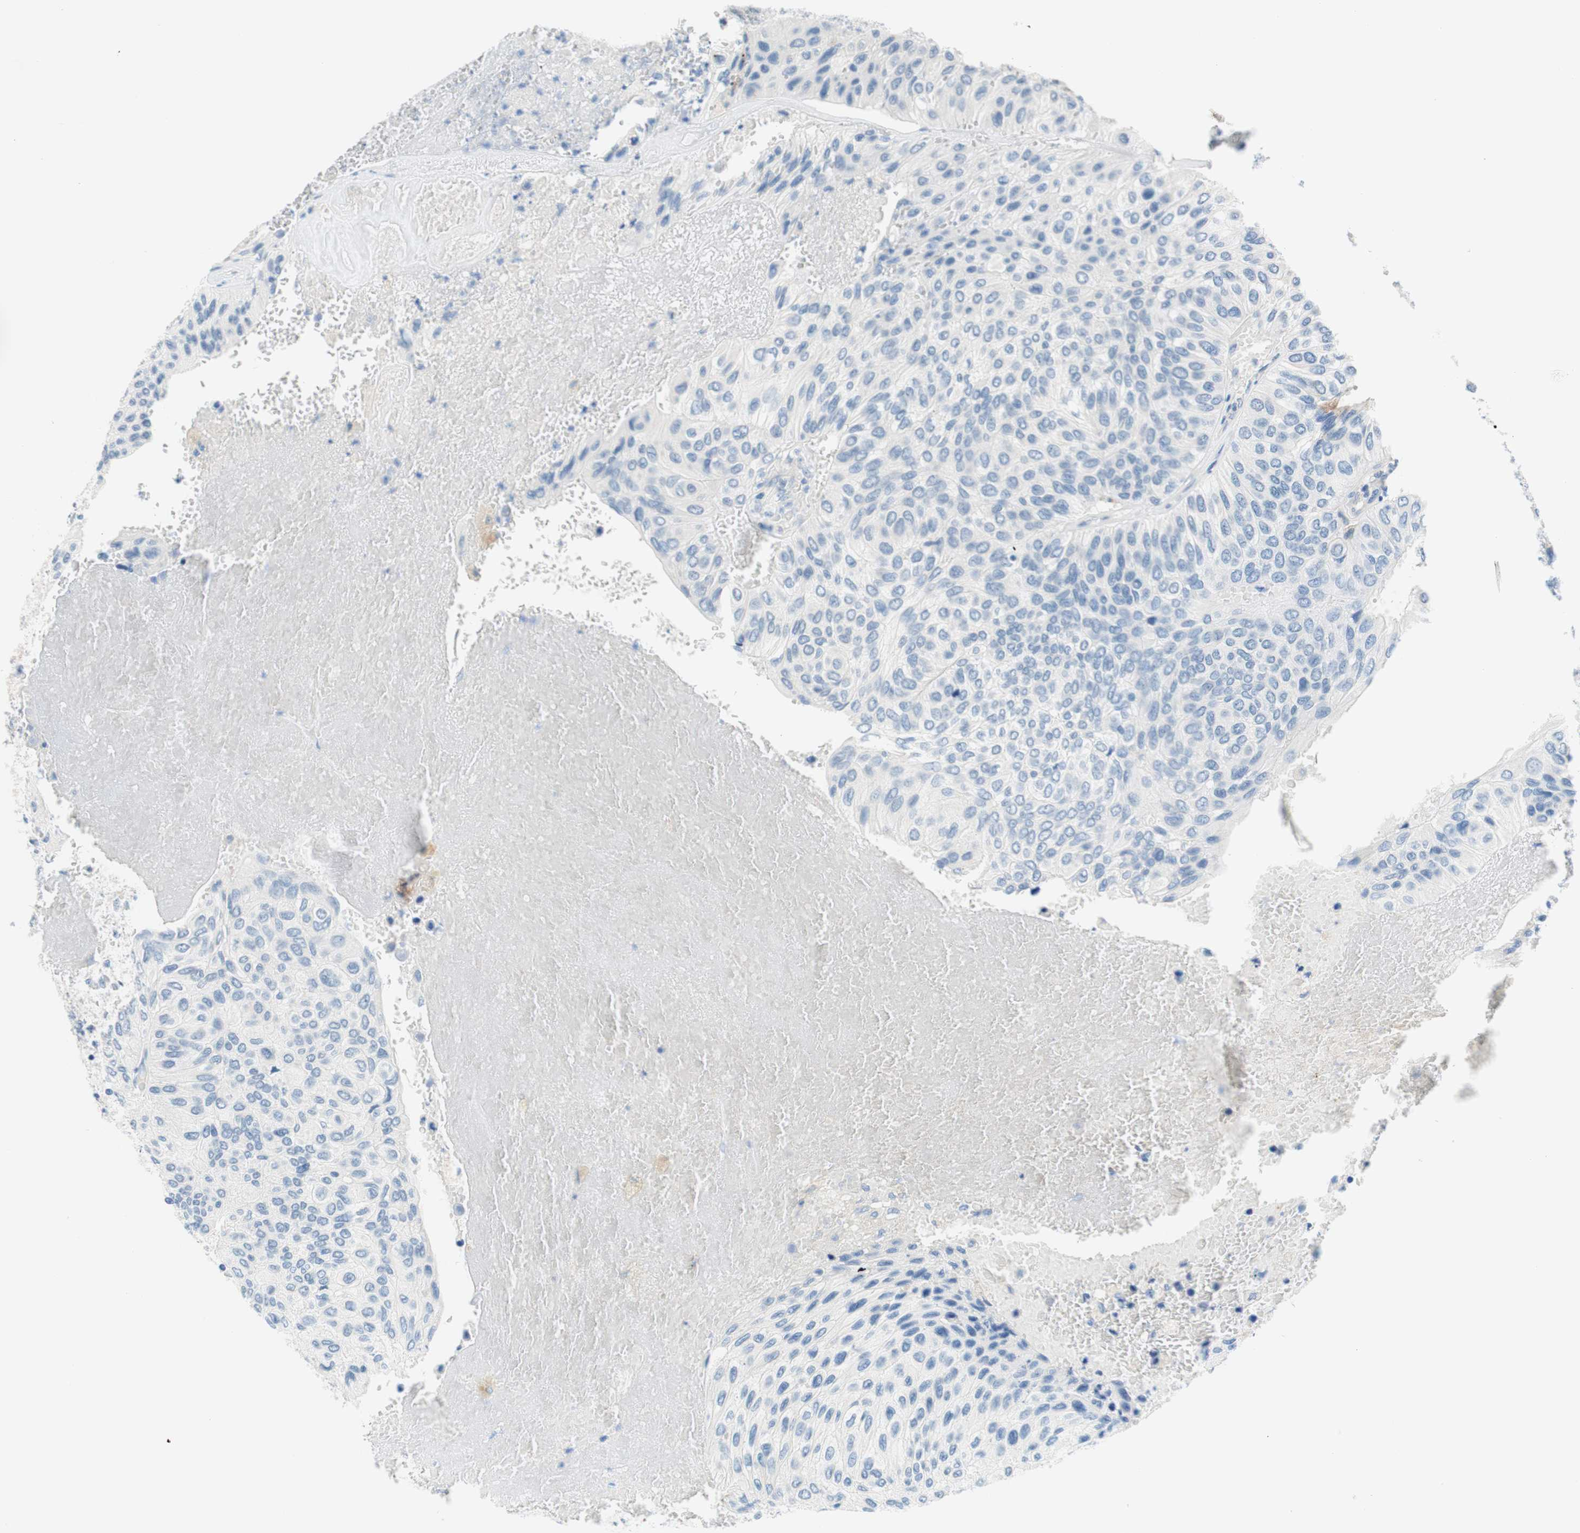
{"staining": {"intensity": "negative", "quantity": "none", "location": "none"}, "tissue": "urothelial cancer", "cell_type": "Tumor cells", "image_type": "cancer", "snomed": [{"axis": "morphology", "description": "Urothelial carcinoma, High grade"}, {"axis": "topography", "description": "Urinary bladder"}], "caption": "Human urothelial cancer stained for a protein using IHC exhibits no expression in tumor cells.", "gene": "PASD1", "patient": {"sex": "male", "age": 66}}